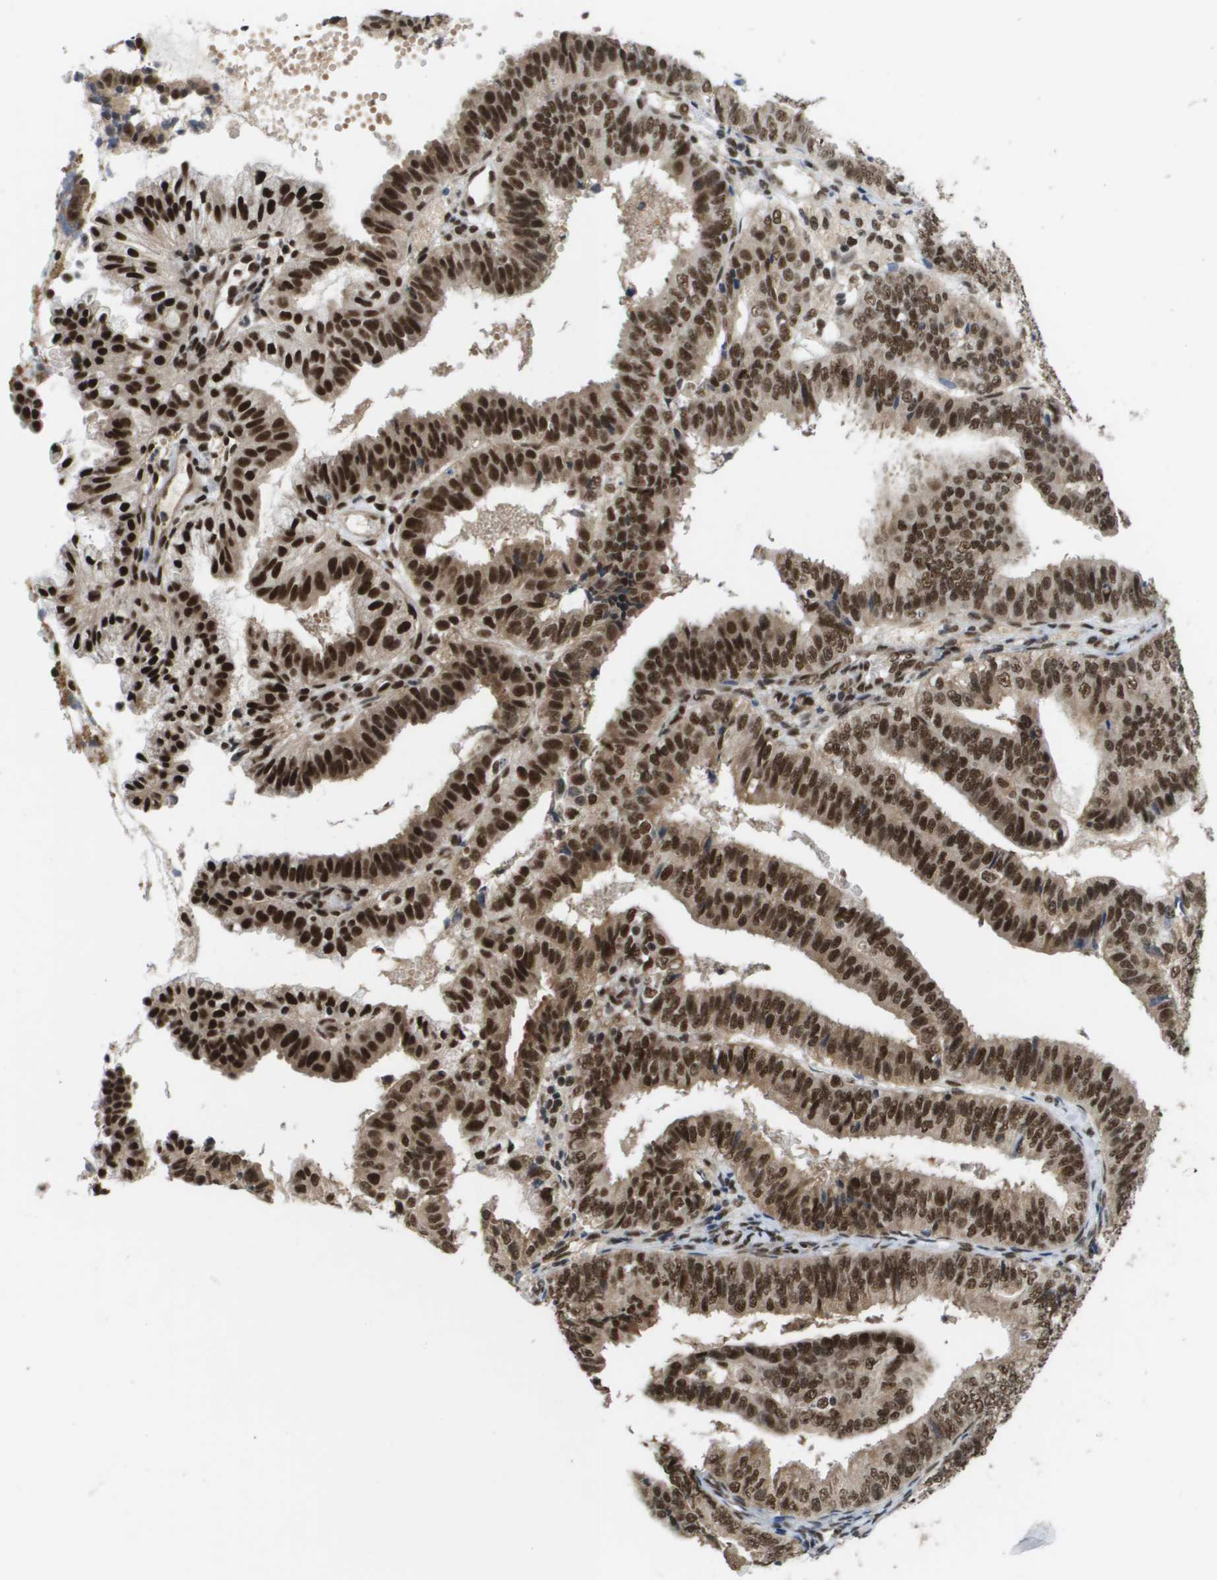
{"staining": {"intensity": "strong", "quantity": ">75%", "location": "cytoplasmic/membranous,nuclear"}, "tissue": "endometrial cancer", "cell_type": "Tumor cells", "image_type": "cancer", "snomed": [{"axis": "morphology", "description": "Adenocarcinoma, NOS"}, {"axis": "topography", "description": "Endometrium"}], "caption": "A photomicrograph showing strong cytoplasmic/membranous and nuclear staining in about >75% of tumor cells in endometrial adenocarcinoma, as visualized by brown immunohistochemical staining.", "gene": "PRCC", "patient": {"sex": "female", "age": 63}}